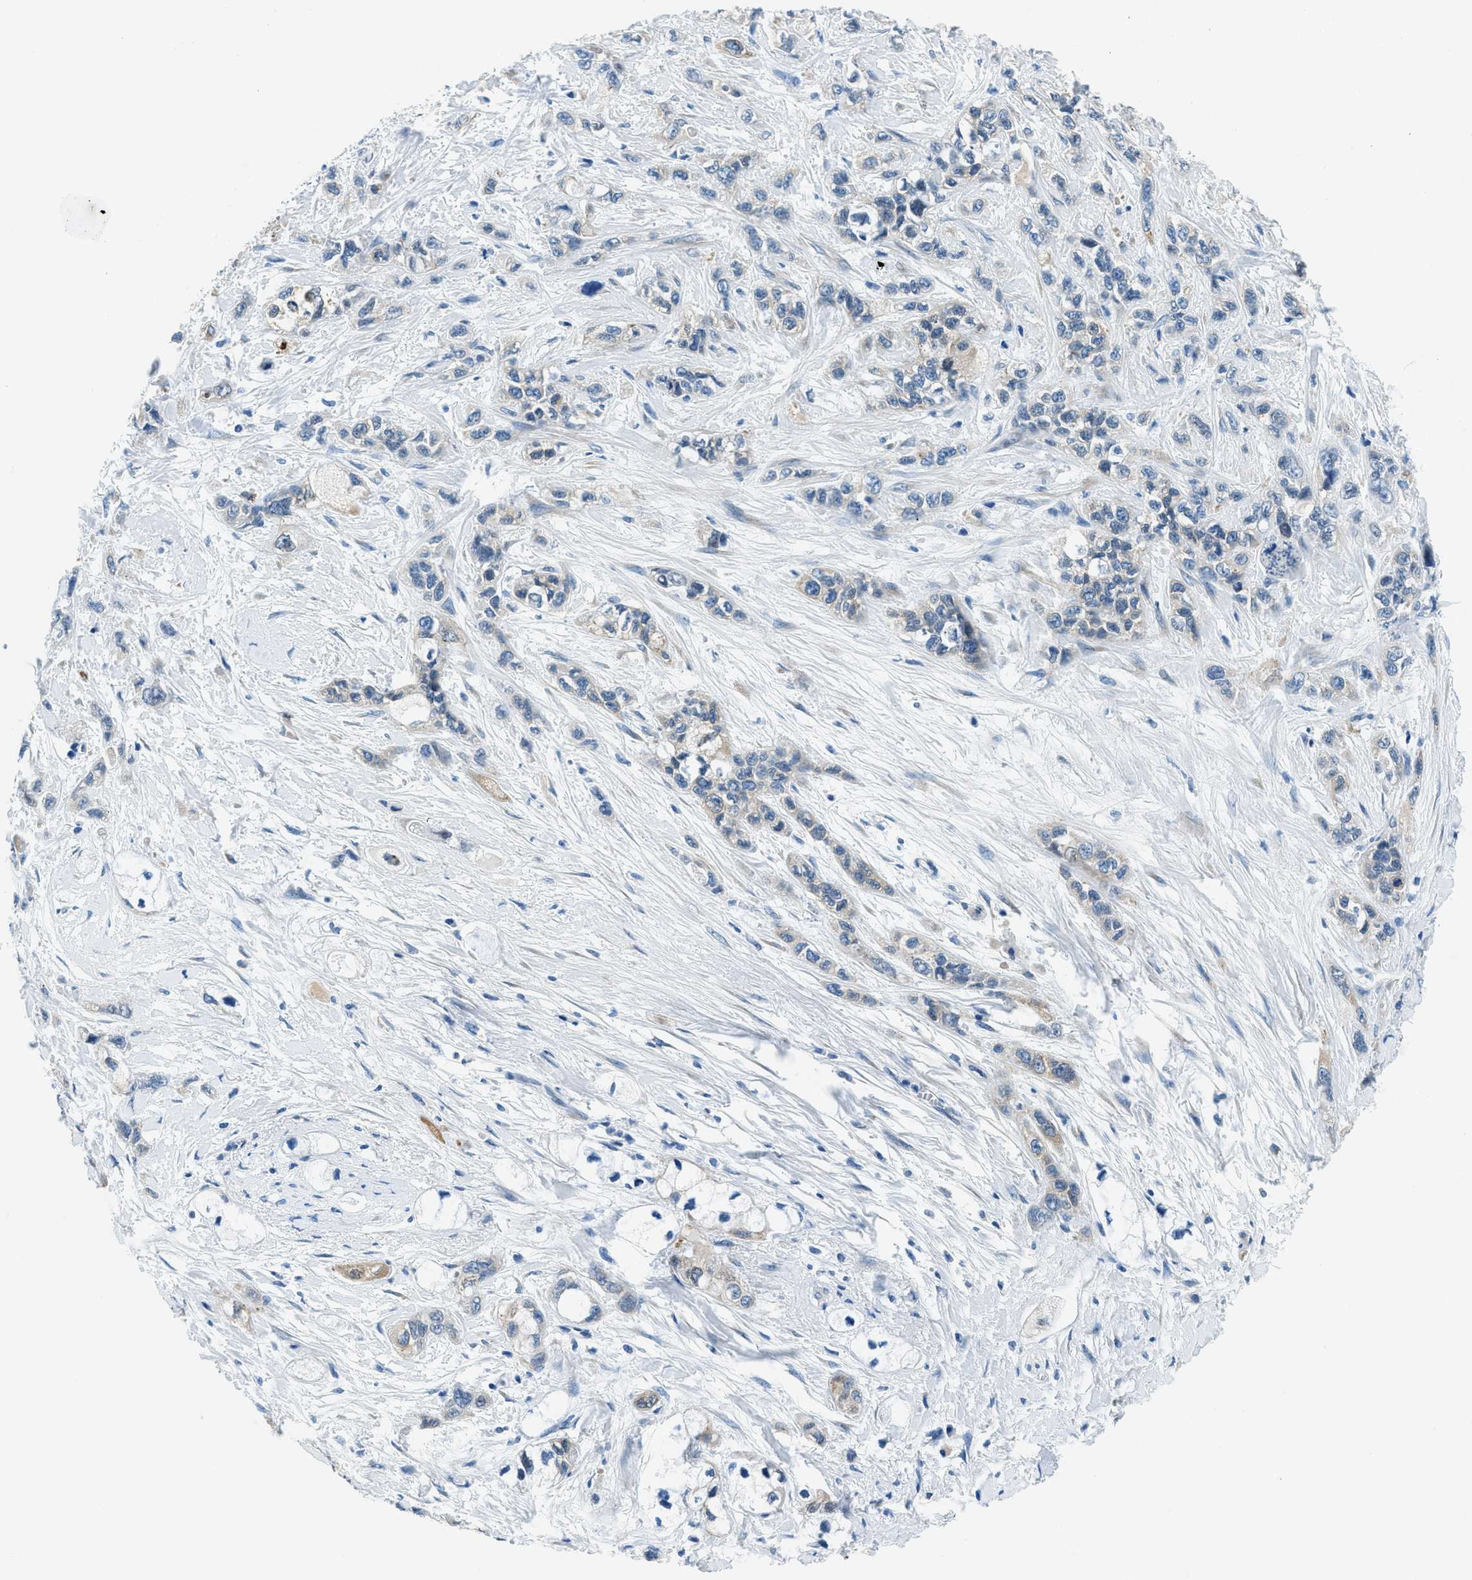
{"staining": {"intensity": "moderate", "quantity": "<25%", "location": "cytoplasmic/membranous"}, "tissue": "pancreatic cancer", "cell_type": "Tumor cells", "image_type": "cancer", "snomed": [{"axis": "morphology", "description": "Adenocarcinoma, NOS"}, {"axis": "topography", "description": "Pancreas"}], "caption": "About <25% of tumor cells in pancreatic cancer (adenocarcinoma) display moderate cytoplasmic/membranous protein expression as visualized by brown immunohistochemical staining.", "gene": "UBAC2", "patient": {"sex": "male", "age": 74}}